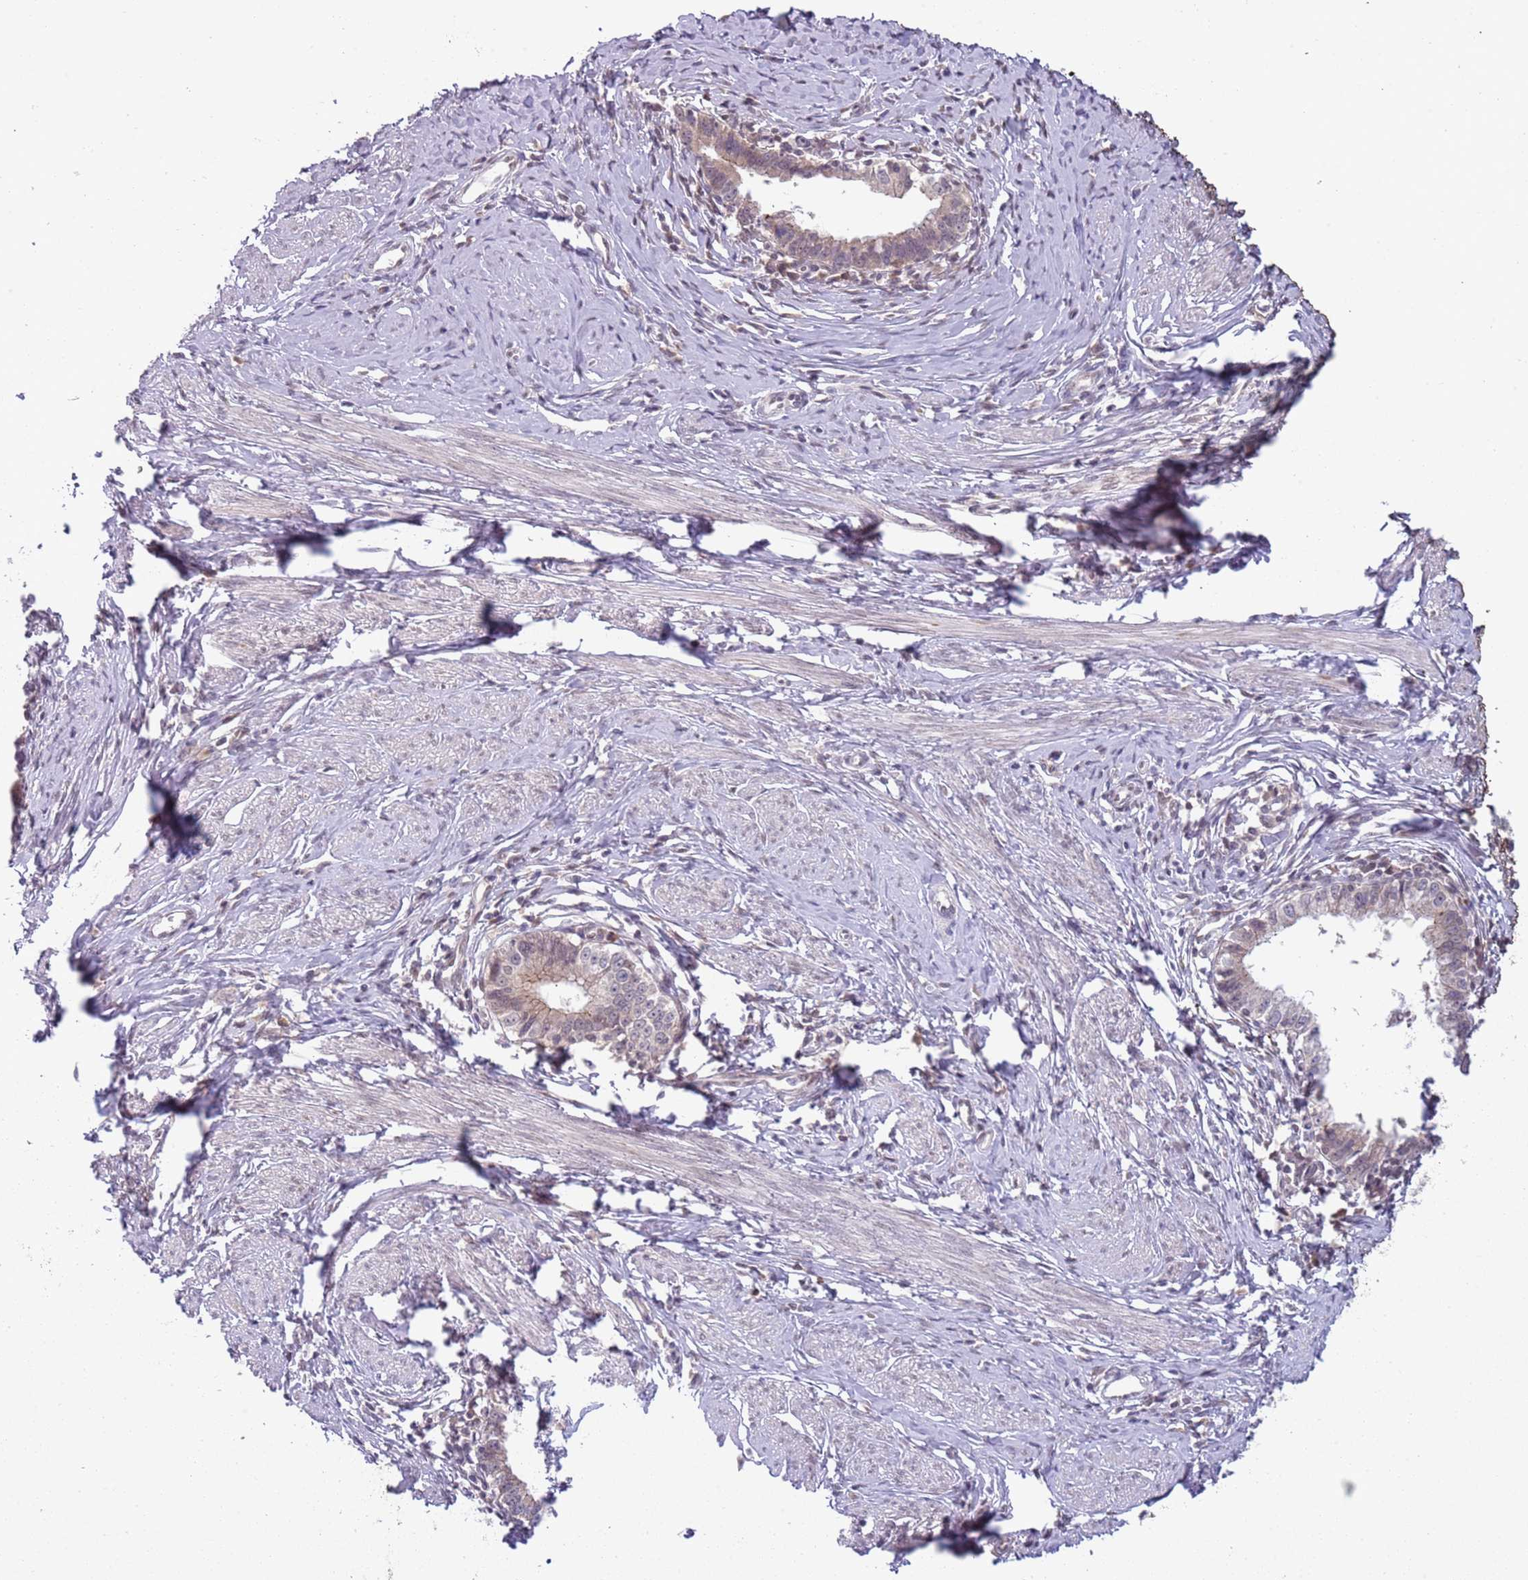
{"staining": {"intensity": "weak", "quantity": ">75%", "location": "cytoplasmic/membranous"}, "tissue": "cervical cancer", "cell_type": "Tumor cells", "image_type": "cancer", "snomed": [{"axis": "morphology", "description": "Adenocarcinoma, NOS"}, {"axis": "topography", "description": "Cervix"}], "caption": "Protein staining of cervical cancer (adenocarcinoma) tissue demonstrates weak cytoplasmic/membranous staining in about >75% of tumor cells. (DAB = brown stain, brightfield microscopy at high magnification).", "gene": "TM2D1", "patient": {"sex": "female", "age": 36}}